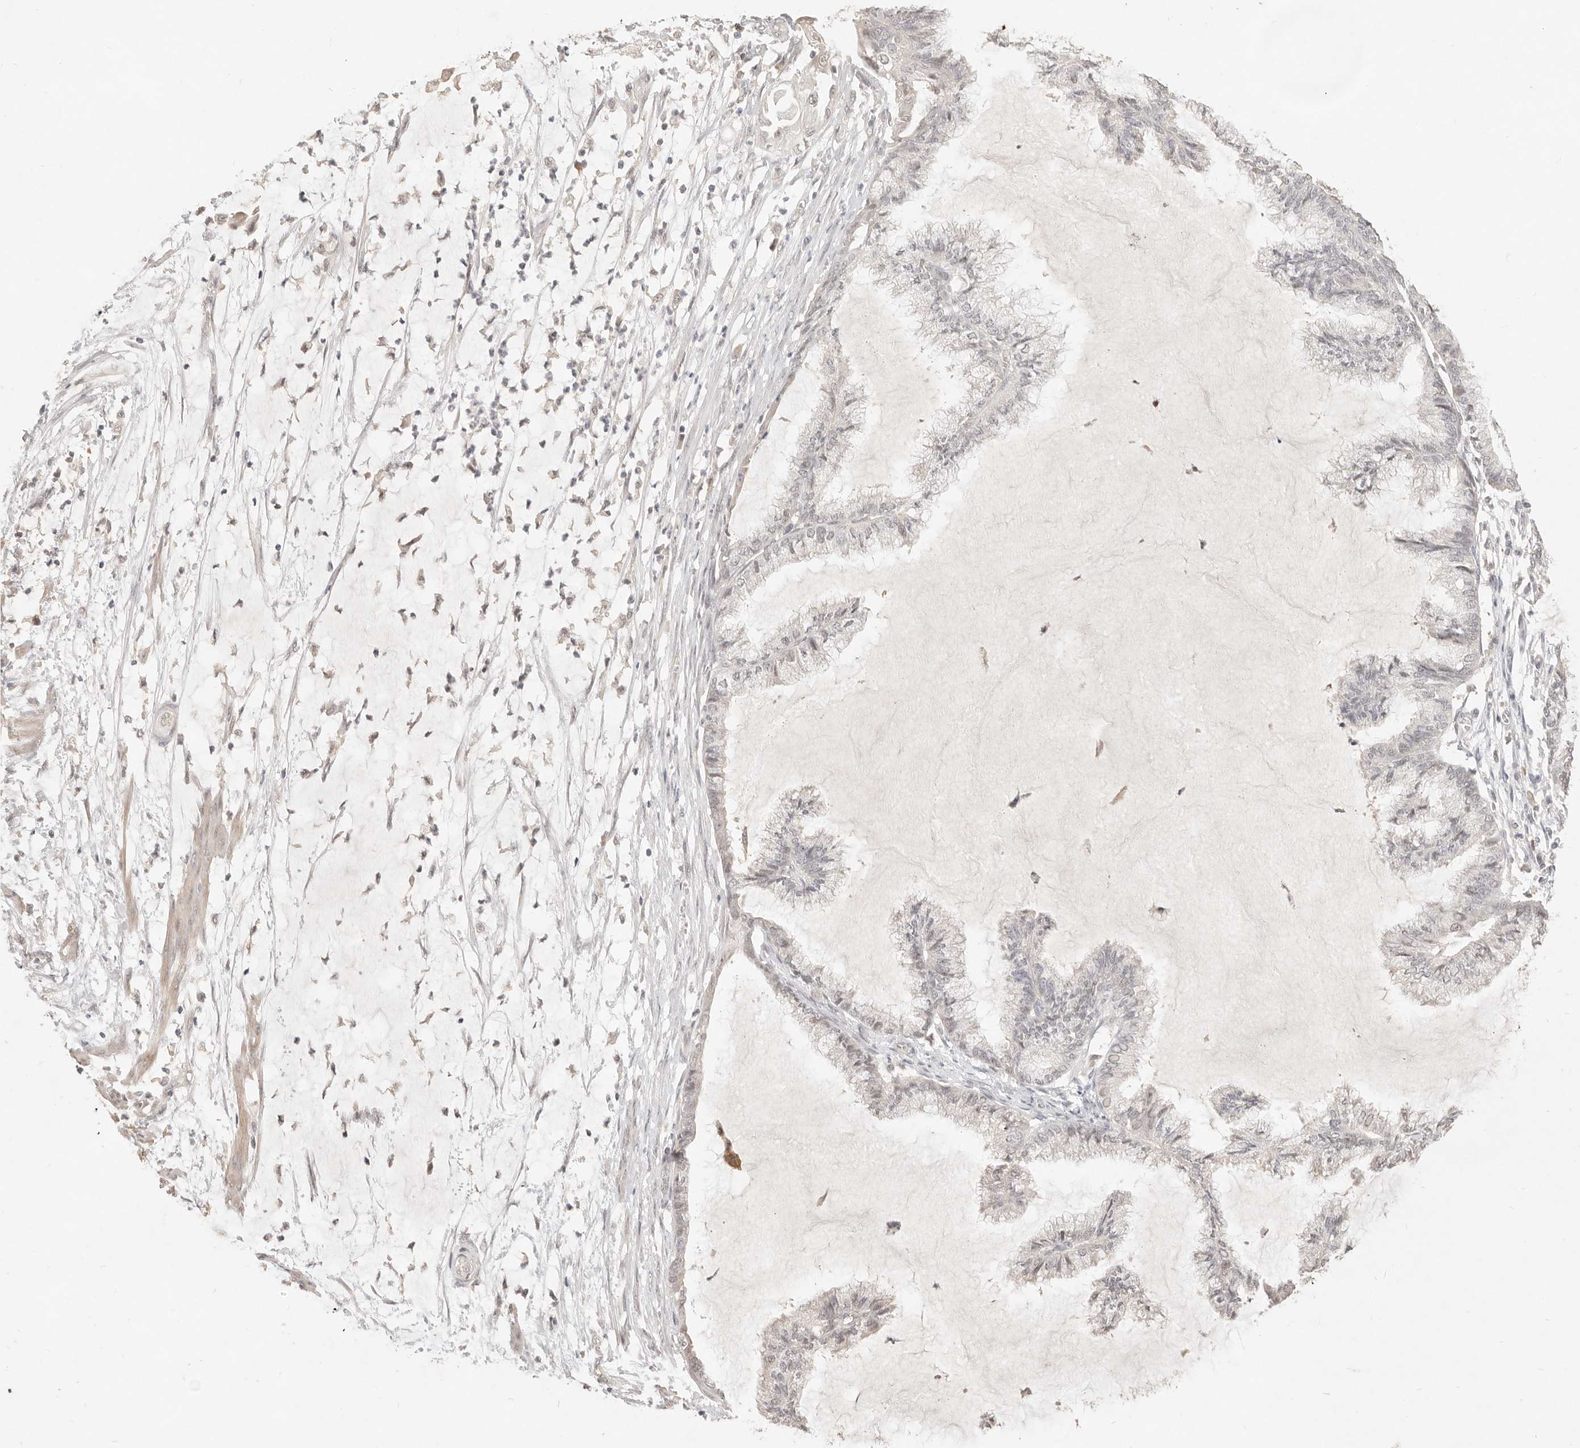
{"staining": {"intensity": "negative", "quantity": "none", "location": "none"}, "tissue": "endometrial cancer", "cell_type": "Tumor cells", "image_type": "cancer", "snomed": [{"axis": "morphology", "description": "Adenocarcinoma, NOS"}, {"axis": "topography", "description": "Endometrium"}], "caption": "High power microscopy photomicrograph of an immunohistochemistry micrograph of adenocarcinoma (endometrial), revealing no significant expression in tumor cells. (DAB (3,3'-diaminobenzidine) IHC with hematoxylin counter stain).", "gene": "MEP1A", "patient": {"sex": "female", "age": 86}}